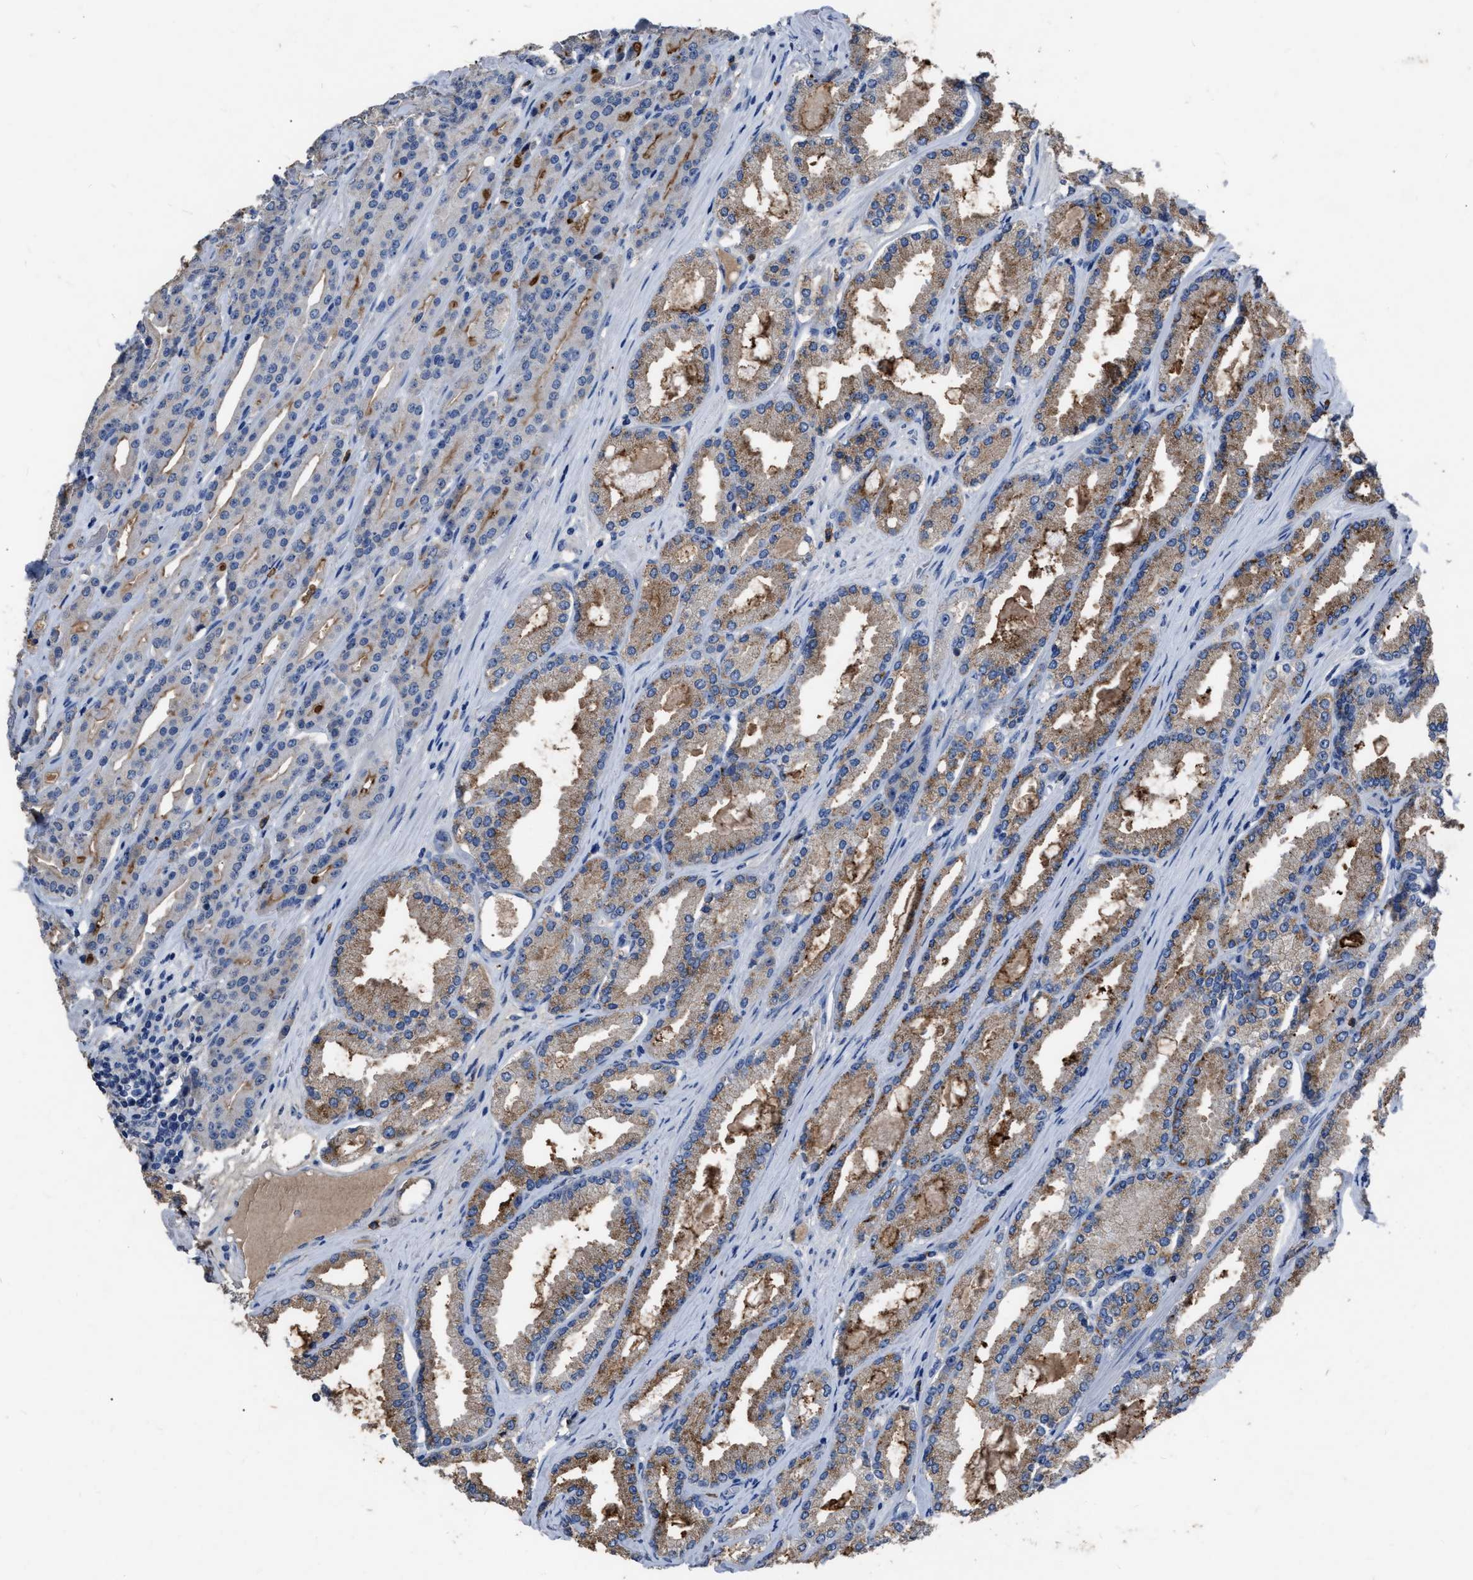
{"staining": {"intensity": "moderate", "quantity": "25%-75%", "location": "cytoplasmic/membranous"}, "tissue": "prostate cancer", "cell_type": "Tumor cells", "image_type": "cancer", "snomed": [{"axis": "morphology", "description": "Adenocarcinoma, High grade"}, {"axis": "topography", "description": "Prostate"}], "caption": "Protein staining of prostate adenocarcinoma (high-grade) tissue exhibits moderate cytoplasmic/membranous expression in about 25%-75% of tumor cells.", "gene": "HABP2", "patient": {"sex": "male", "age": 71}}